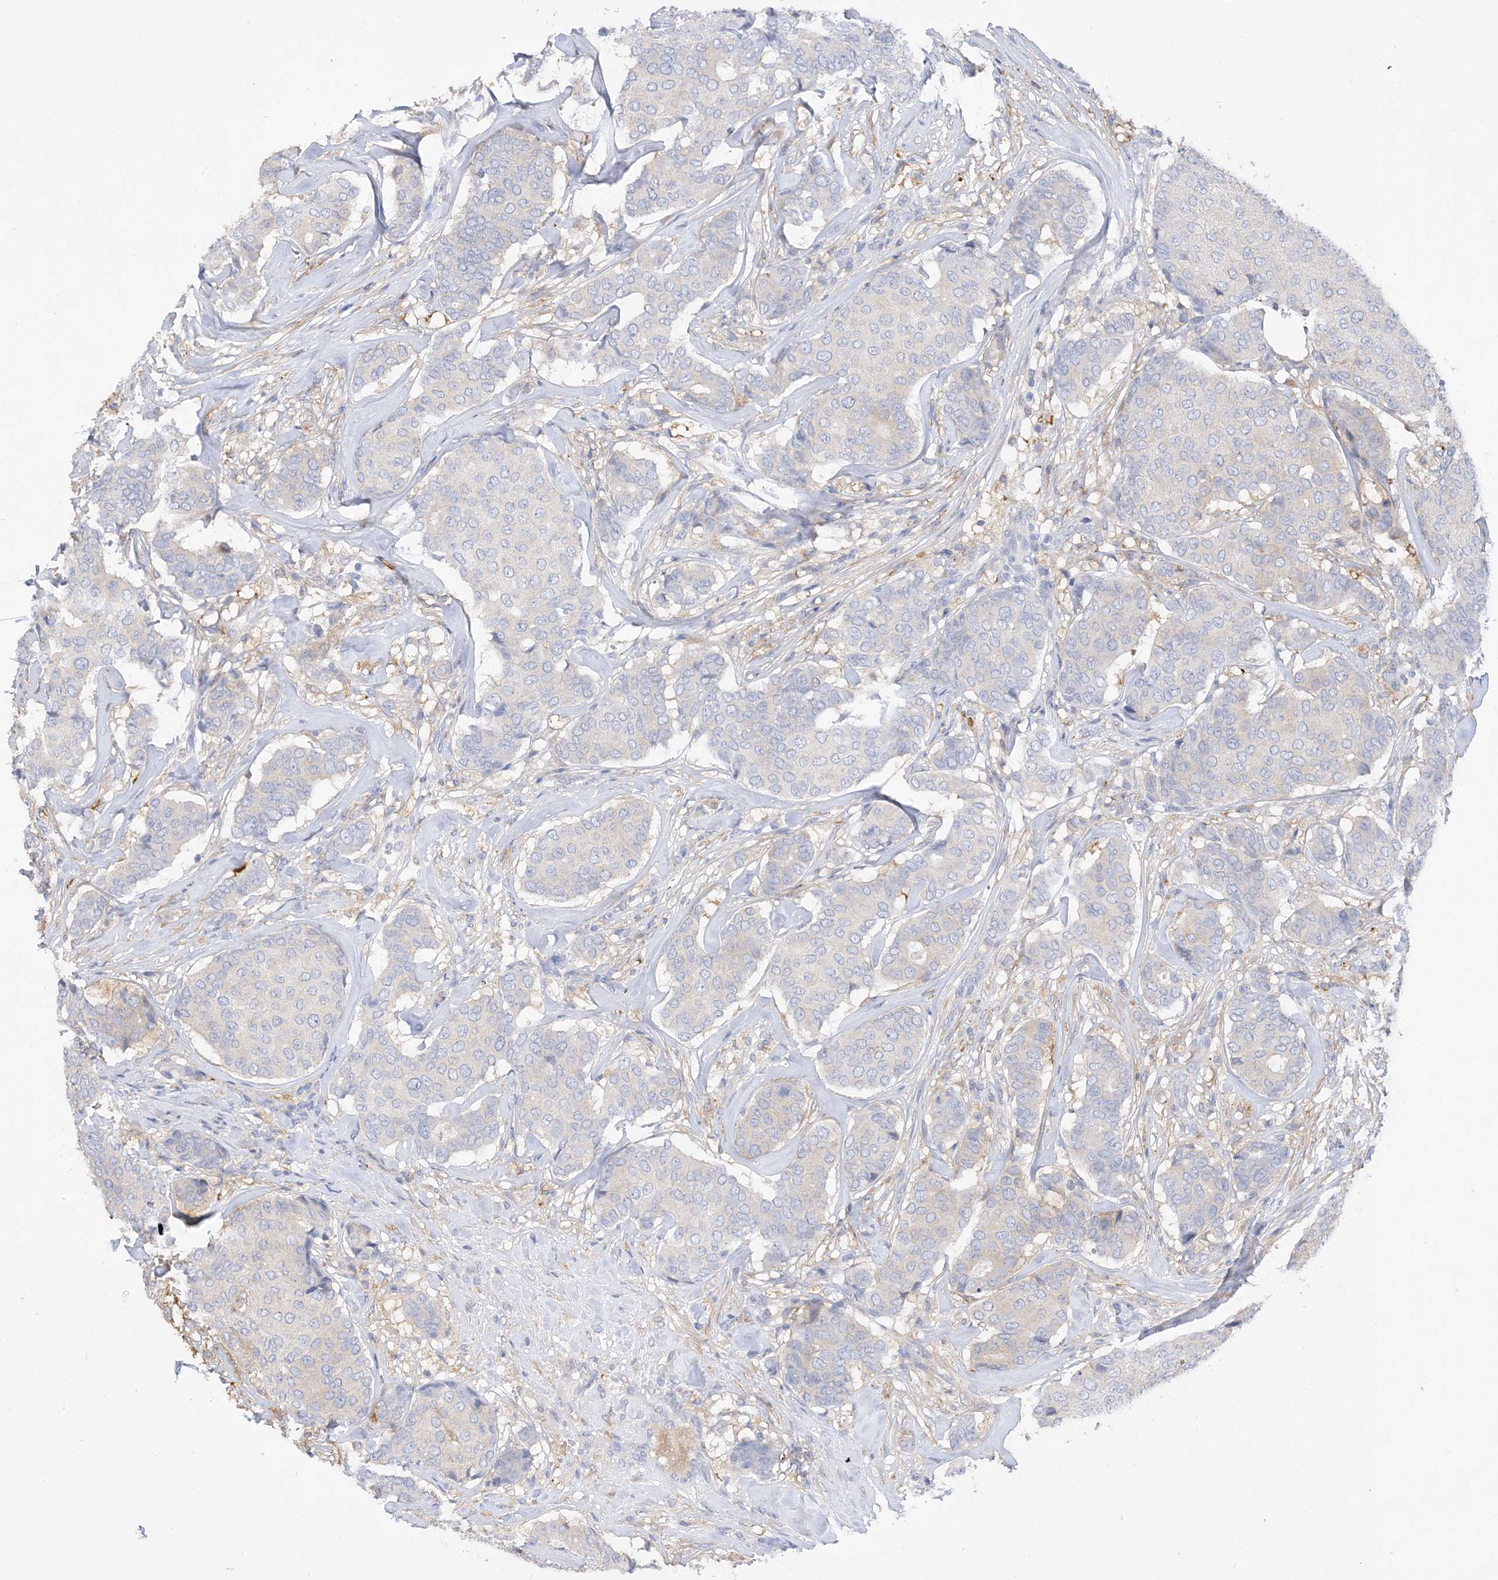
{"staining": {"intensity": "weak", "quantity": "<25%", "location": "cytoplasmic/membranous"}, "tissue": "breast cancer", "cell_type": "Tumor cells", "image_type": "cancer", "snomed": [{"axis": "morphology", "description": "Duct carcinoma"}, {"axis": "topography", "description": "Breast"}], "caption": "An image of human breast cancer (invasive ductal carcinoma) is negative for staining in tumor cells.", "gene": "ARV1", "patient": {"sex": "female", "age": 75}}